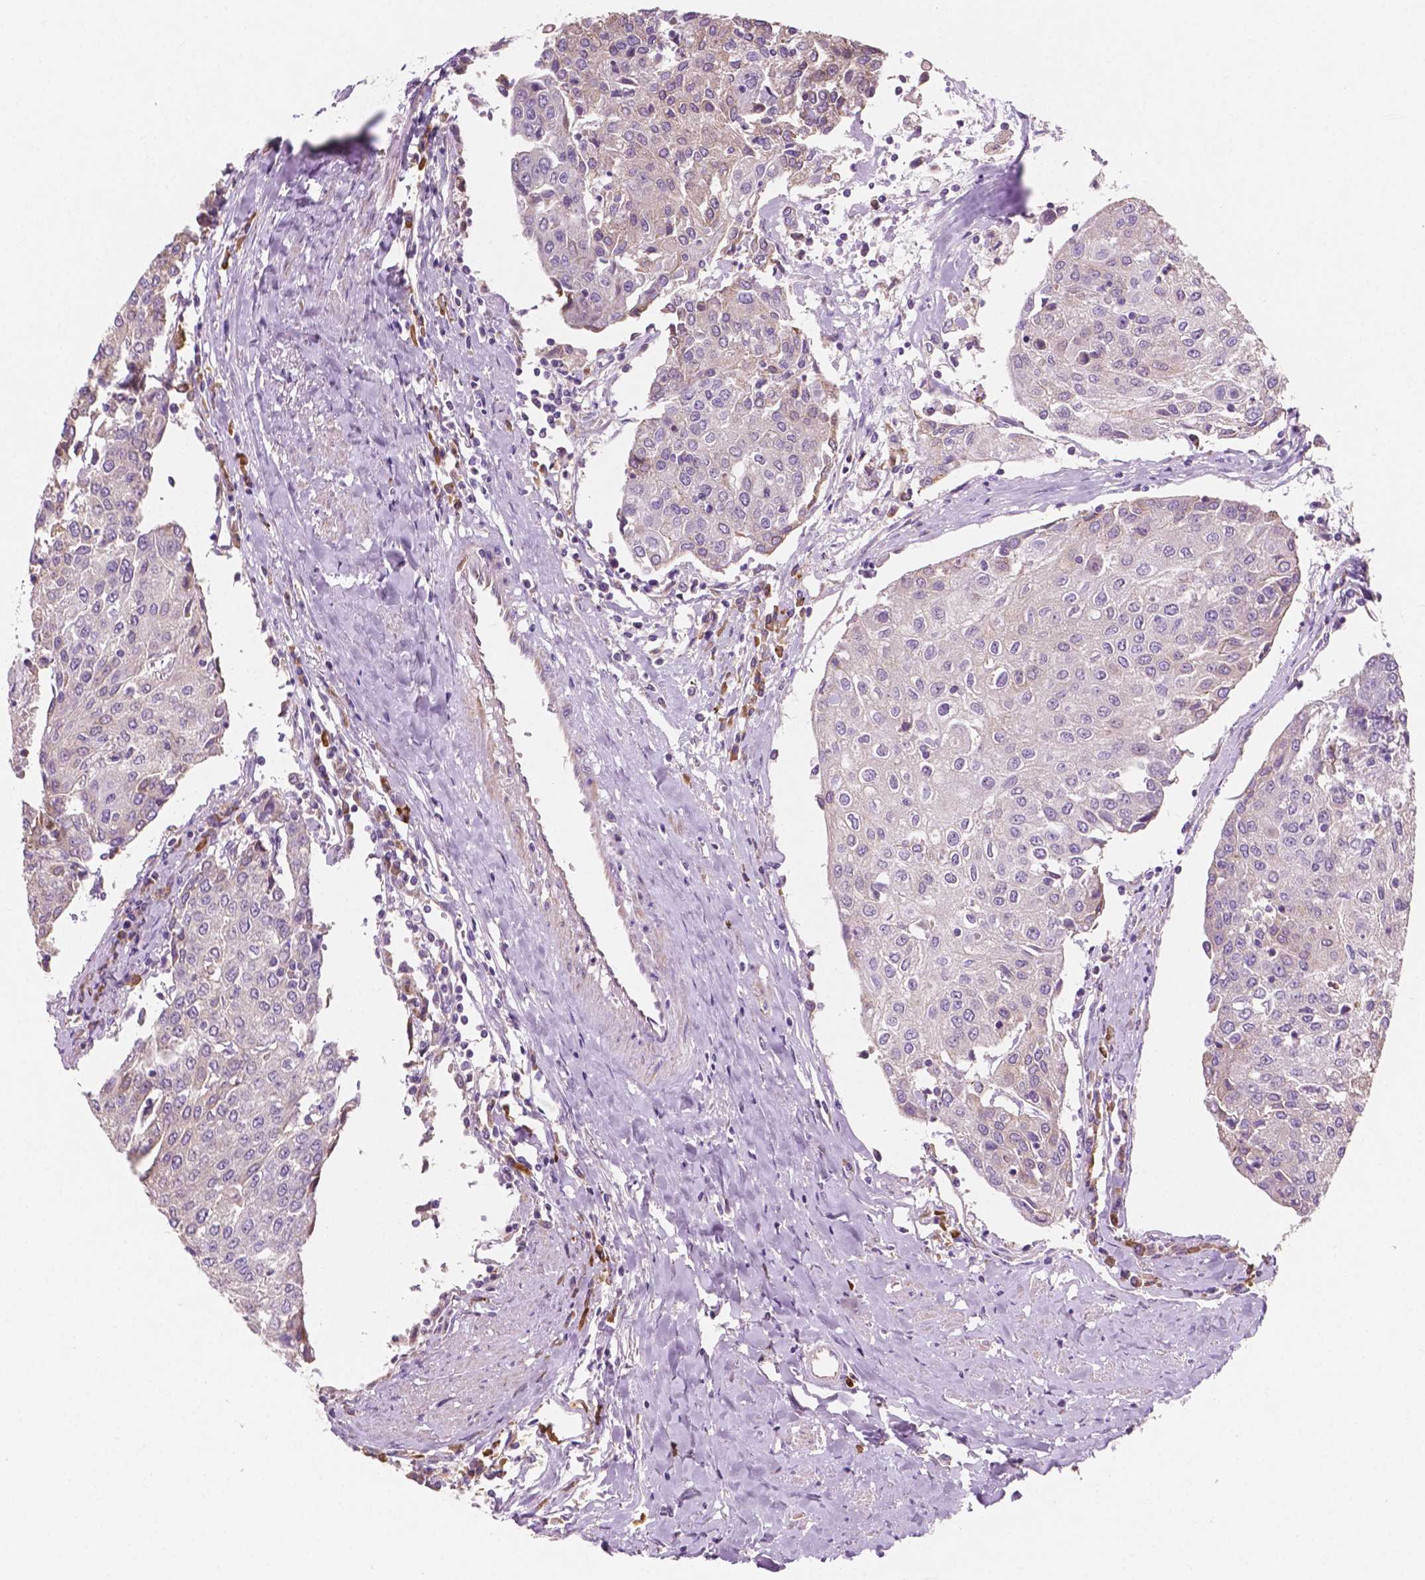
{"staining": {"intensity": "negative", "quantity": "none", "location": "none"}, "tissue": "urothelial cancer", "cell_type": "Tumor cells", "image_type": "cancer", "snomed": [{"axis": "morphology", "description": "Urothelial carcinoma, High grade"}, {"axis": "topography", "description": "Urinary bladder"}], "caption": "There is no significant expression in tumor cells of high-grade urothelial carcinoma.", "gene": "LRP1B", "patient": {"sex": "female", "age": 85}}